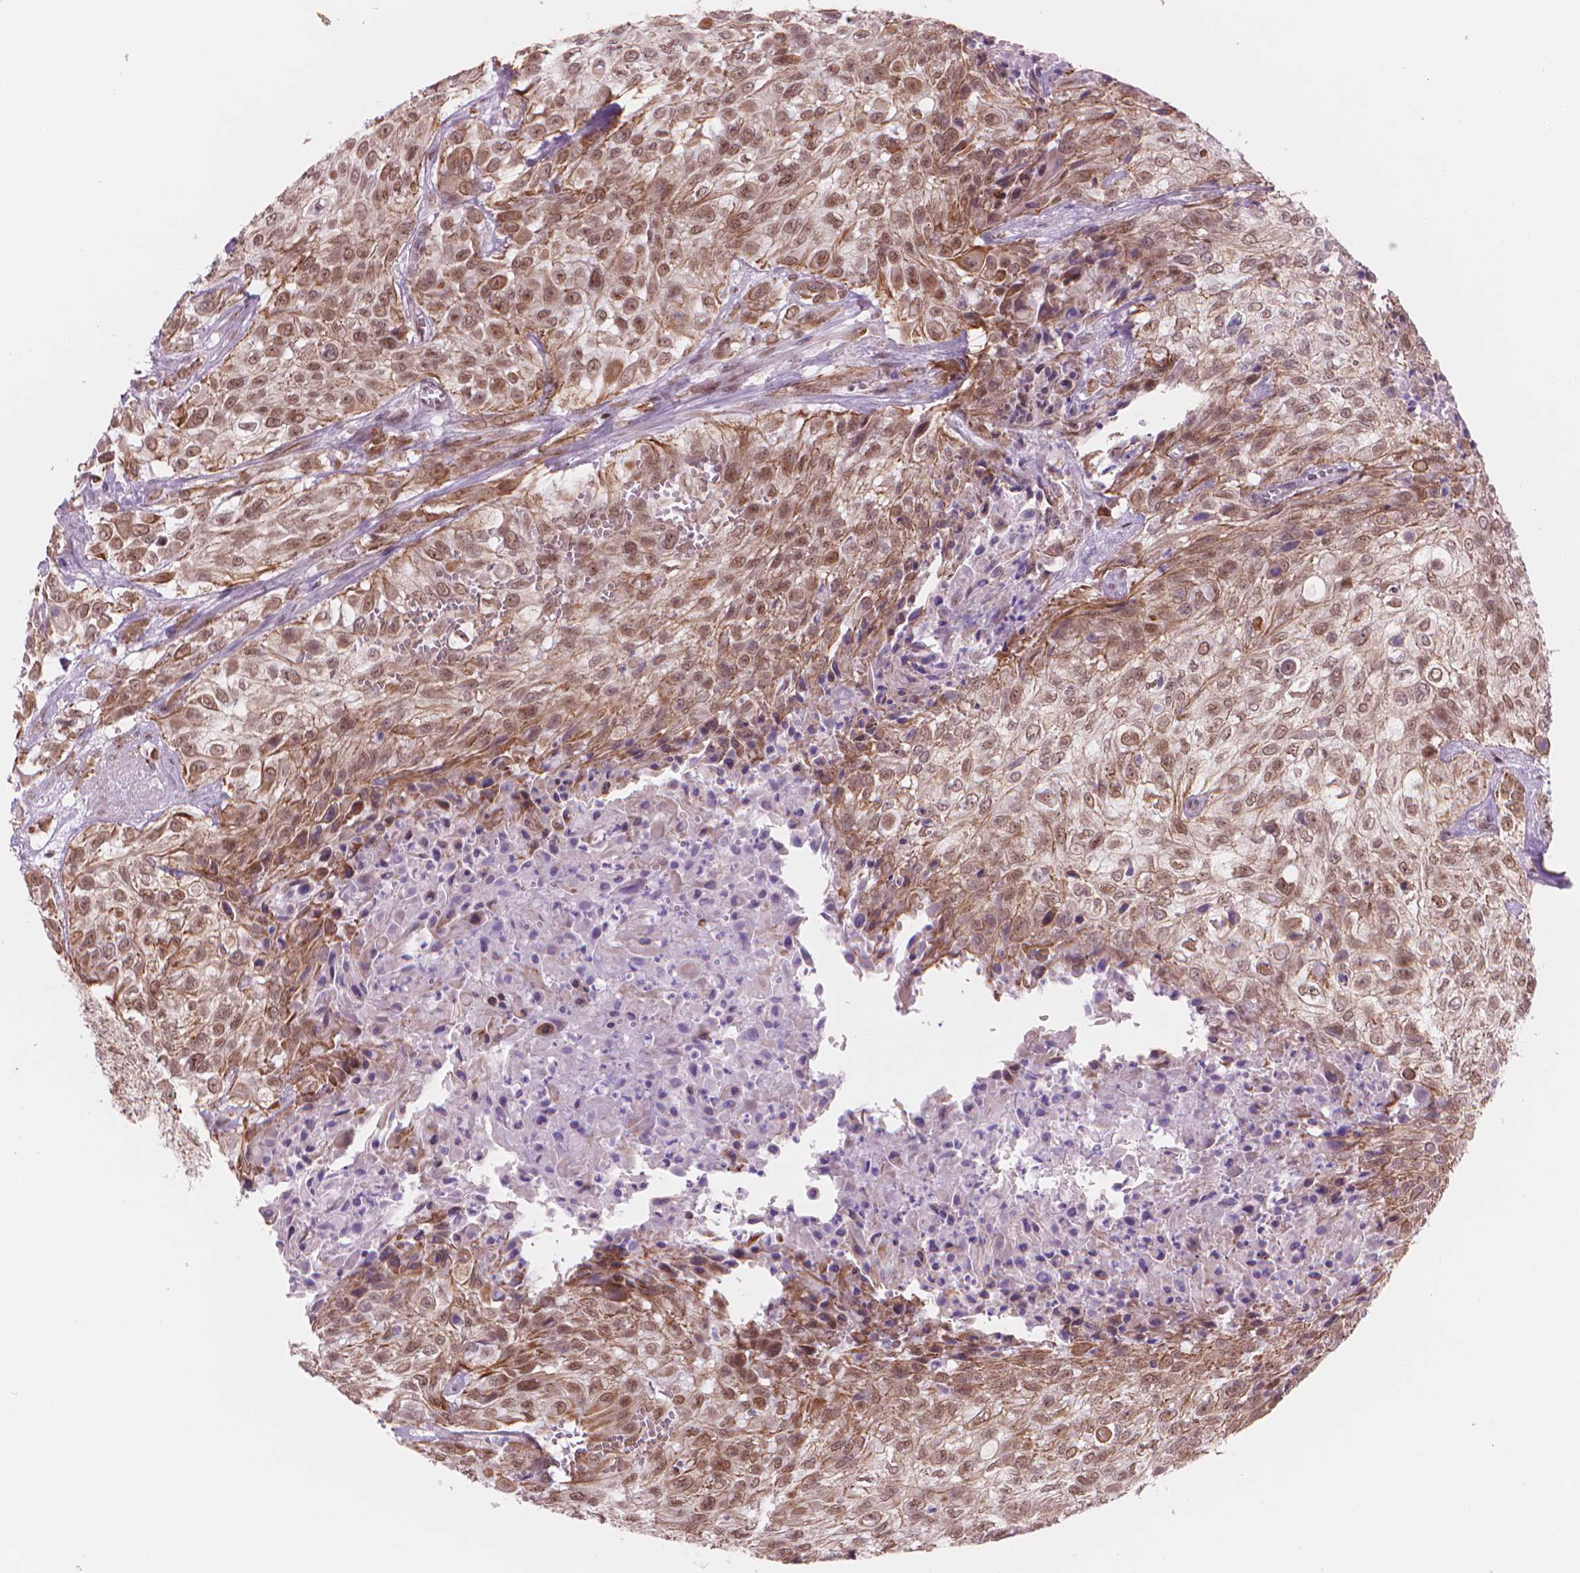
{"staining": {"intensity": "moderate", "quantity": ">75%", "location": "nuclear"}, "tissue": "urothelial cancer", "cell_type": "Tumor cells", "image_type": "cancer", "snomed": [{"axis": "morphology", "description": "Urothelial carcinoma, High grade"}, {"axis": "topography", "description": "Urinary bladder"}], "caption": "The micrograph demonstrates staining of urothelial cancer, revealing moderate nuclear protein positivity (brown color) within tumor cells.", "gene": "POLR3D", "patient": {"sex": "male", "age": 57}}